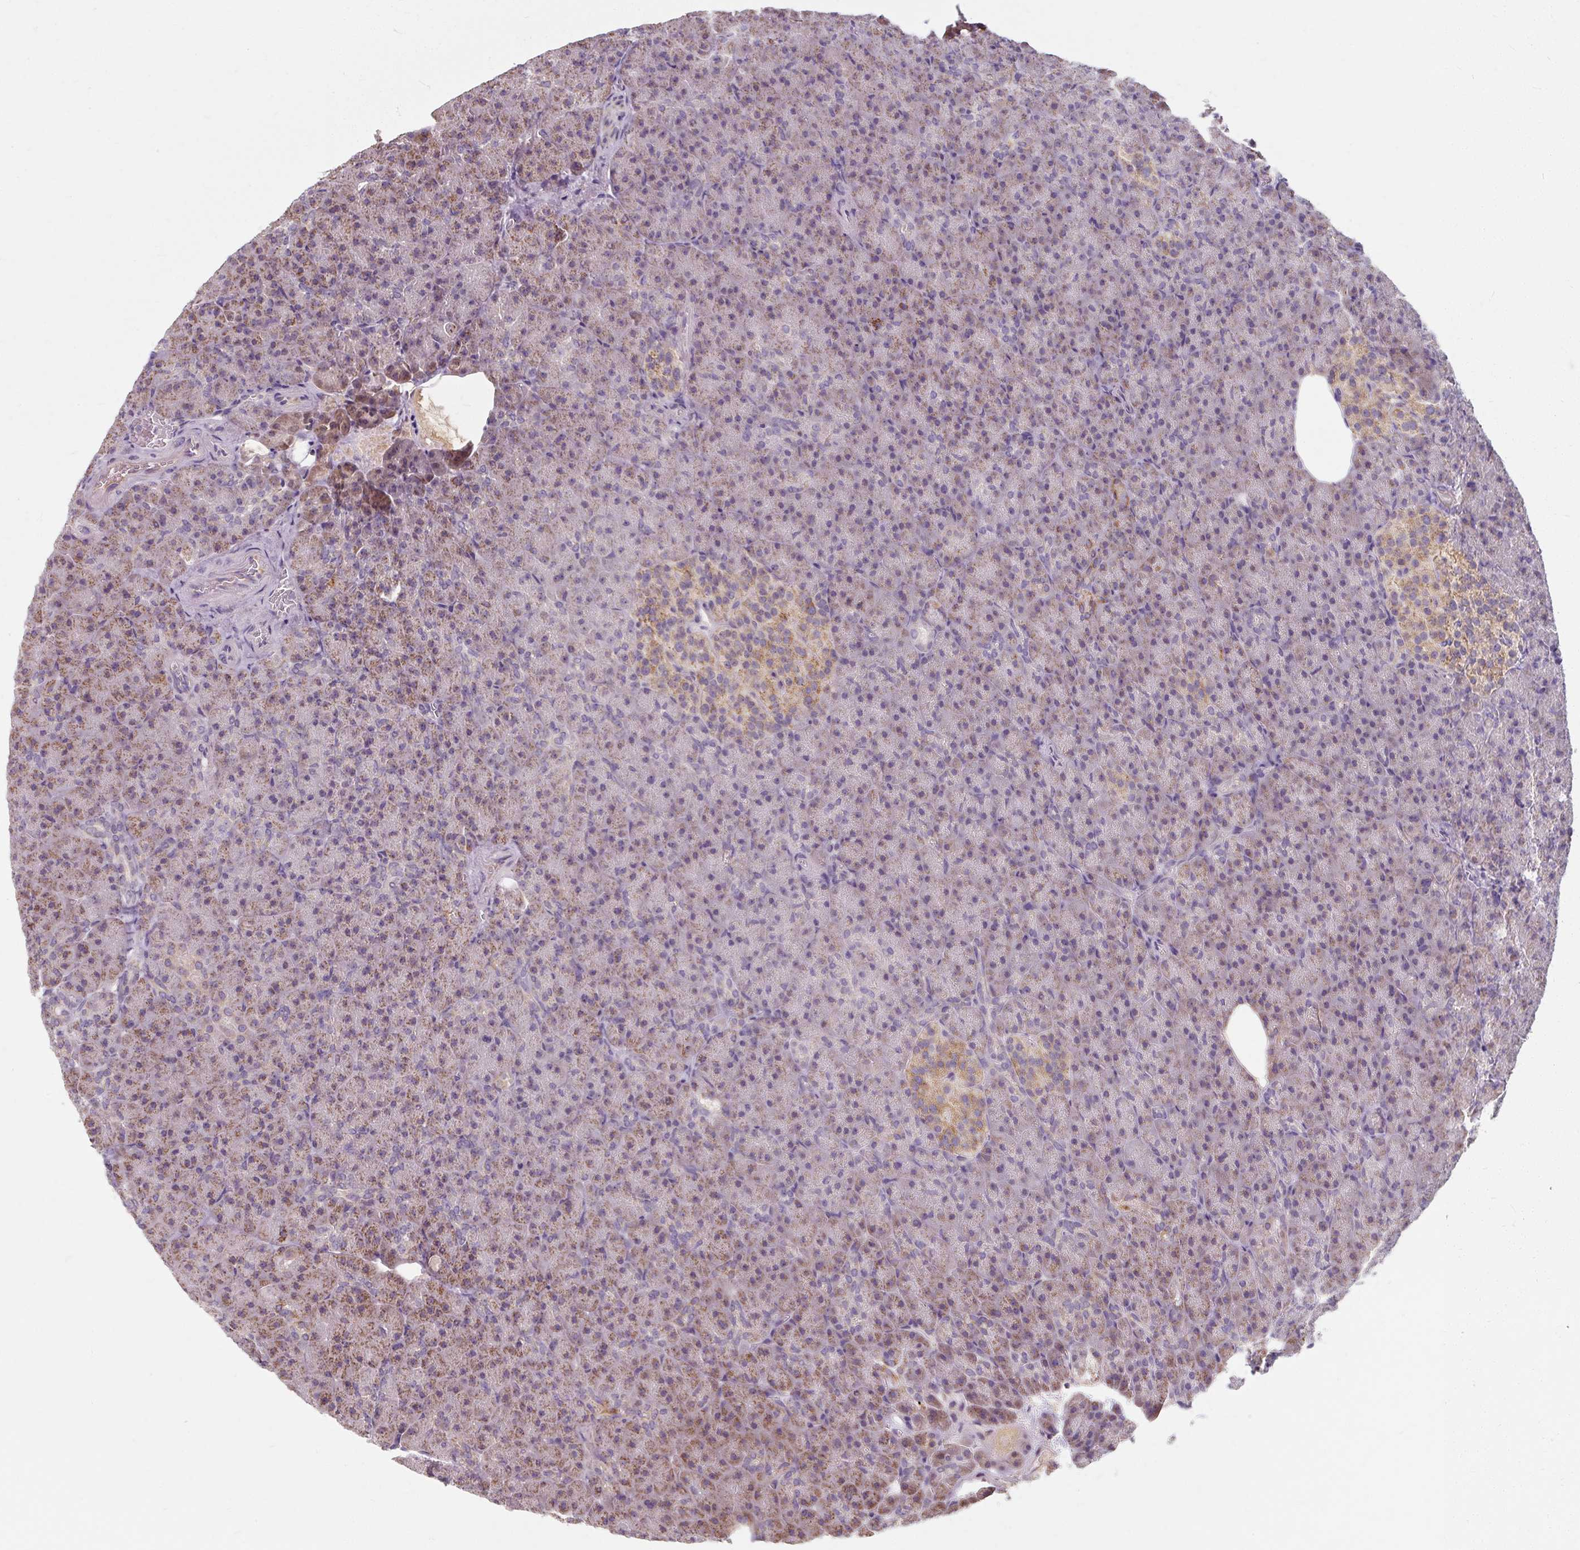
{"staining": {"intensity": "moderate", "quantity": "25%-75%", "location": "cytoplasmic/membranous"}, "tissue": "pancreas", "cell_type": "Exocrine glandular cells", "image_type": "normal", "snomed": [{"axis": "morphology", "description": "Normal tissue, NOS"}, {"axis": "topography", "description": "Pancreas"}], "caption": "DAB immunohistochemical staining of benign human pancreas exhibits moderate cytoplasmic/membranous protein expression in approximately 25%-75% of exocrine glandular cells.", "gene": "TSEN54", "patient": {"sex": "female", "age": 74}}